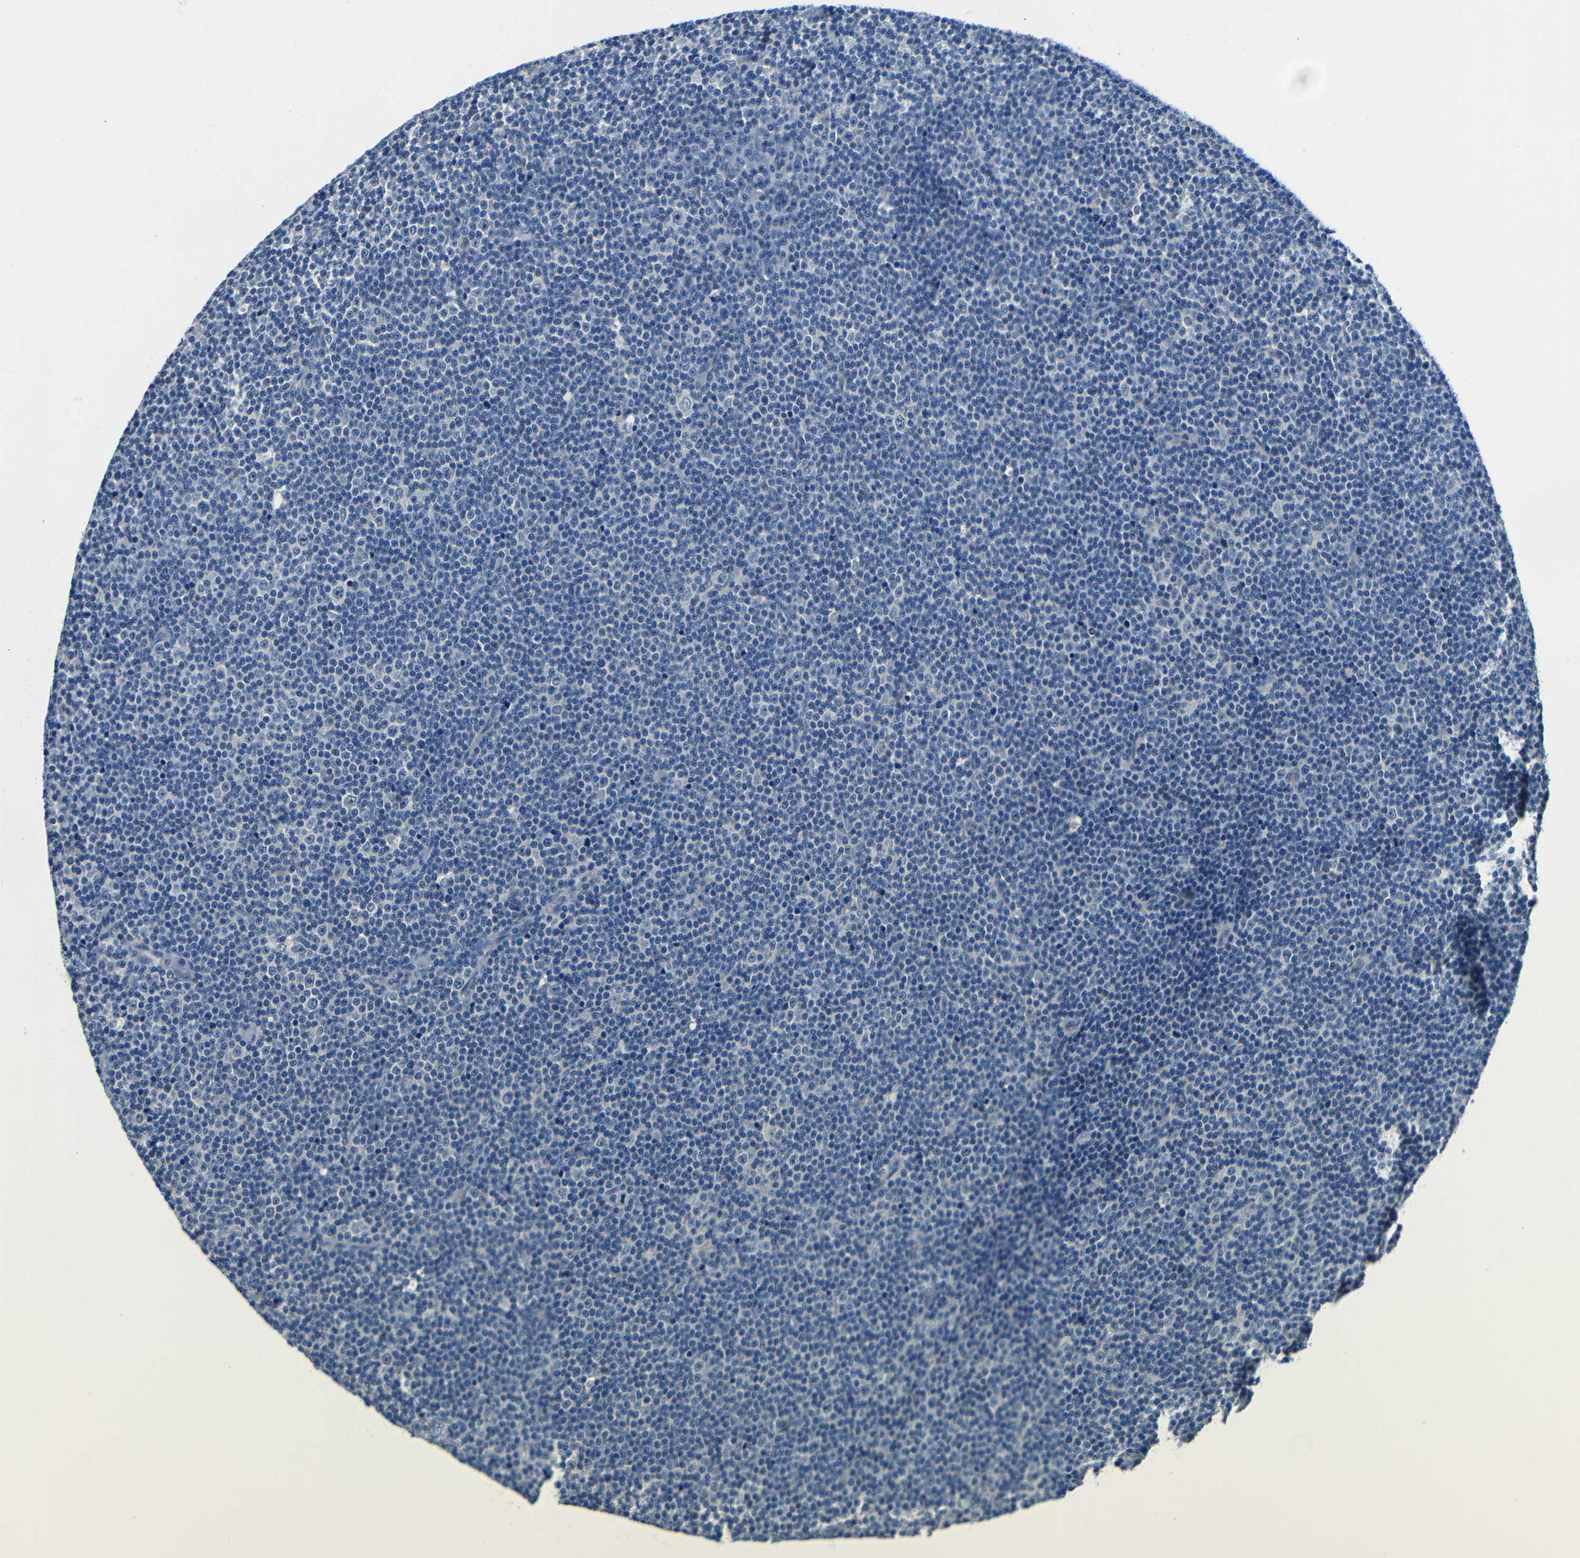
{"staining": {"intensity": "negative", "quantity": "none", "location": "none"}, "tissue": "lymphoma", "cell_type": "Tumor cells", "image_type": "cancer", "snomed": [{"axis": "morphology", "description": "Malignant lymphoma, non-Hodgkin's type, Low grade"}, {"axis": "topography", "description": "Lymph node"}], "caption": "DAB immunohistochemical staining of low-grade malignant lymphoma, non-Hodgkin's type displays no significant staining in tumor cells.", "gene": "ADAP1", "patient": {"sex": "female", "age": 67}}